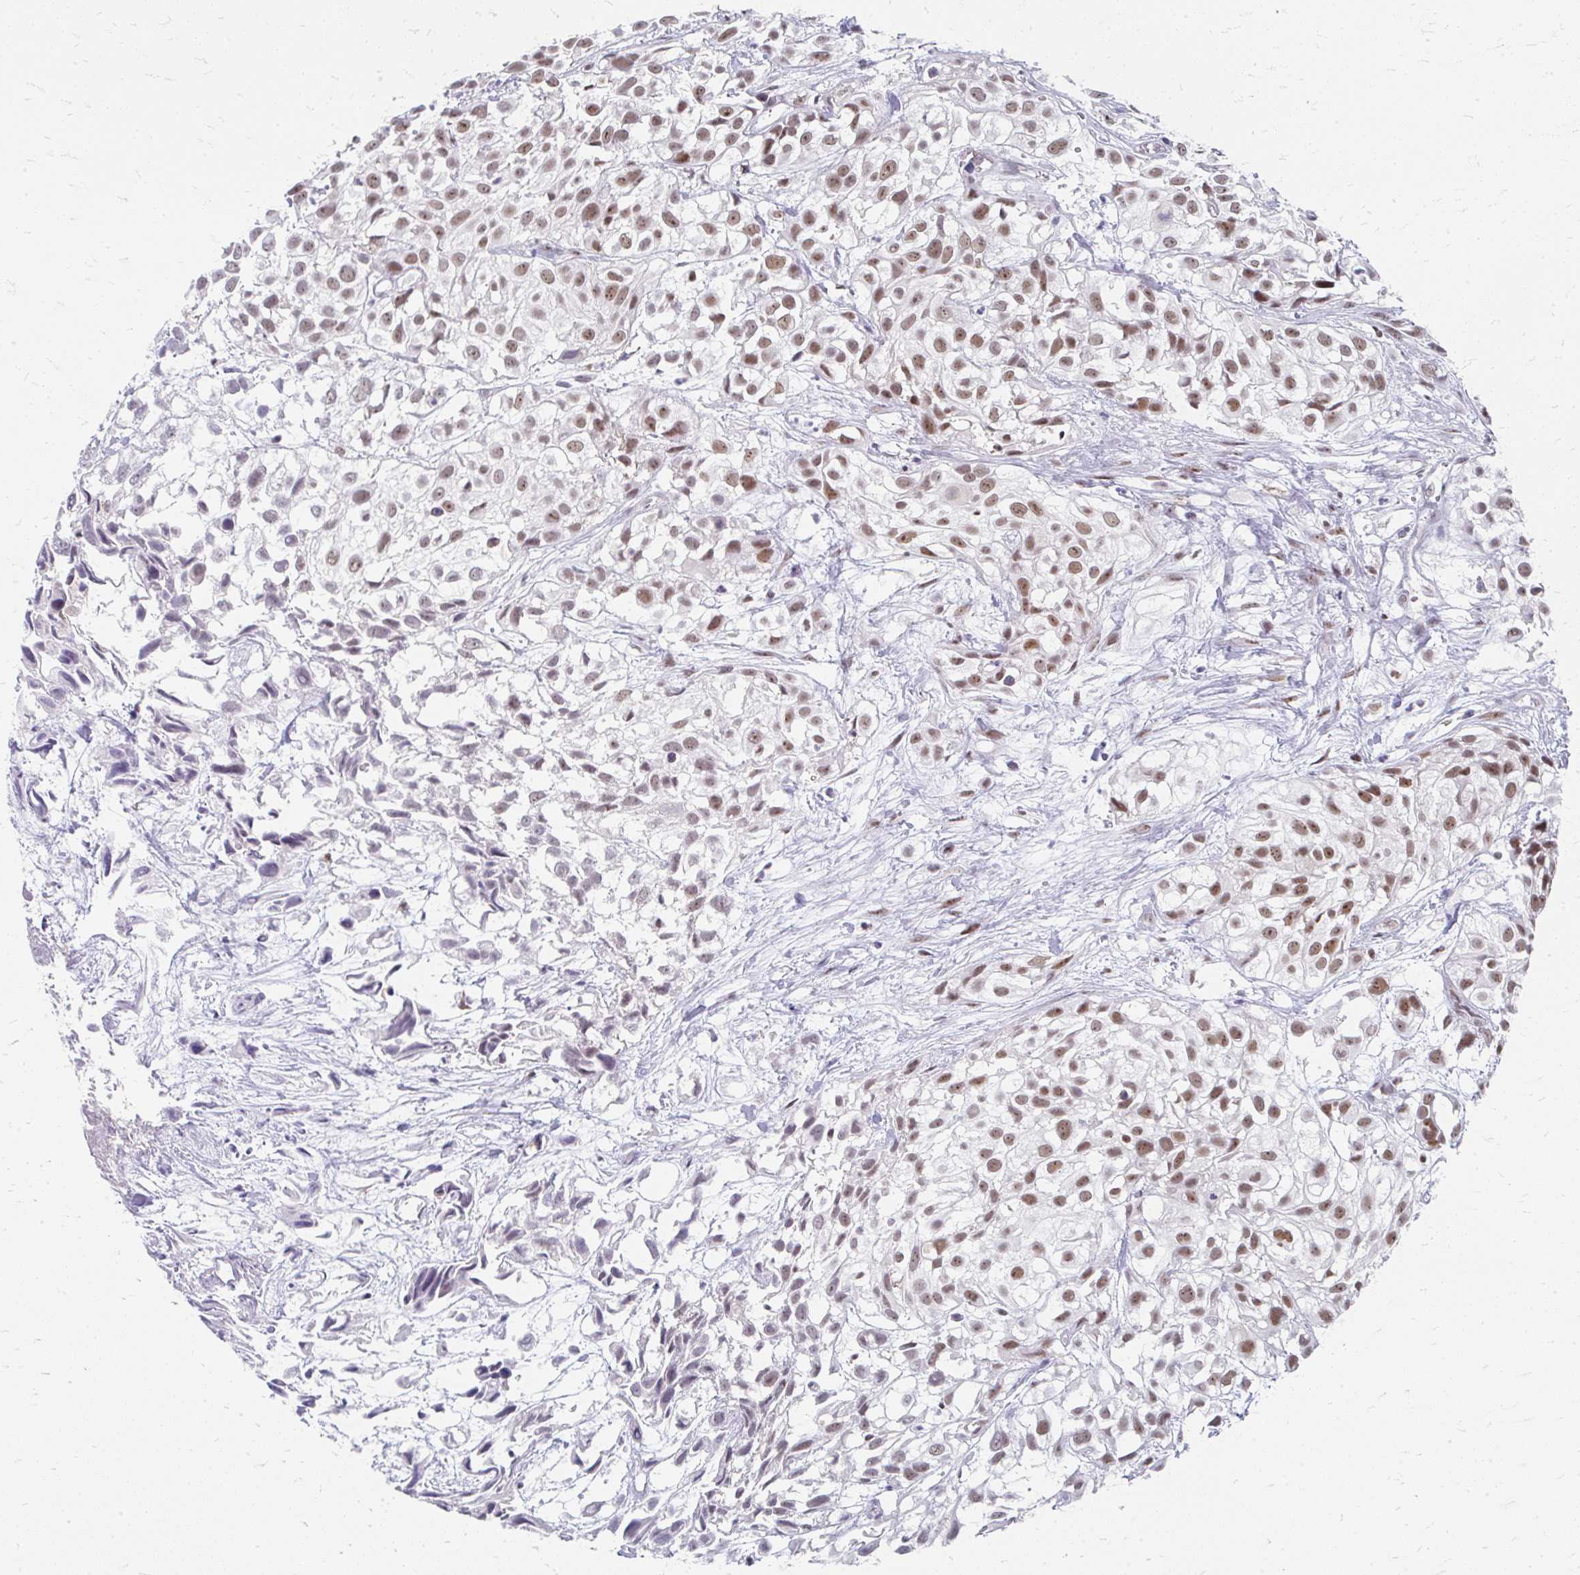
{"staining": {"intensity": "moderate", "quantity": ">75%", "location": "nuclear"}, "tissue": "urothelial cancer", "cell_type": "Tumor cells", "image_type": "cancer", "snomed": [{"axis": "morphology", "description": "Urothelial carcinoma, High grade"}, {"axis": "topography", "description": "Urinary bladder"}], "caption": "Protein expression by IHC demonstrates moderate nuclear staining in about >75% of tumor cells in urothelial cancer.", "gene": "GTF2H1", "patient": {"sex": "male", "age": 56}}